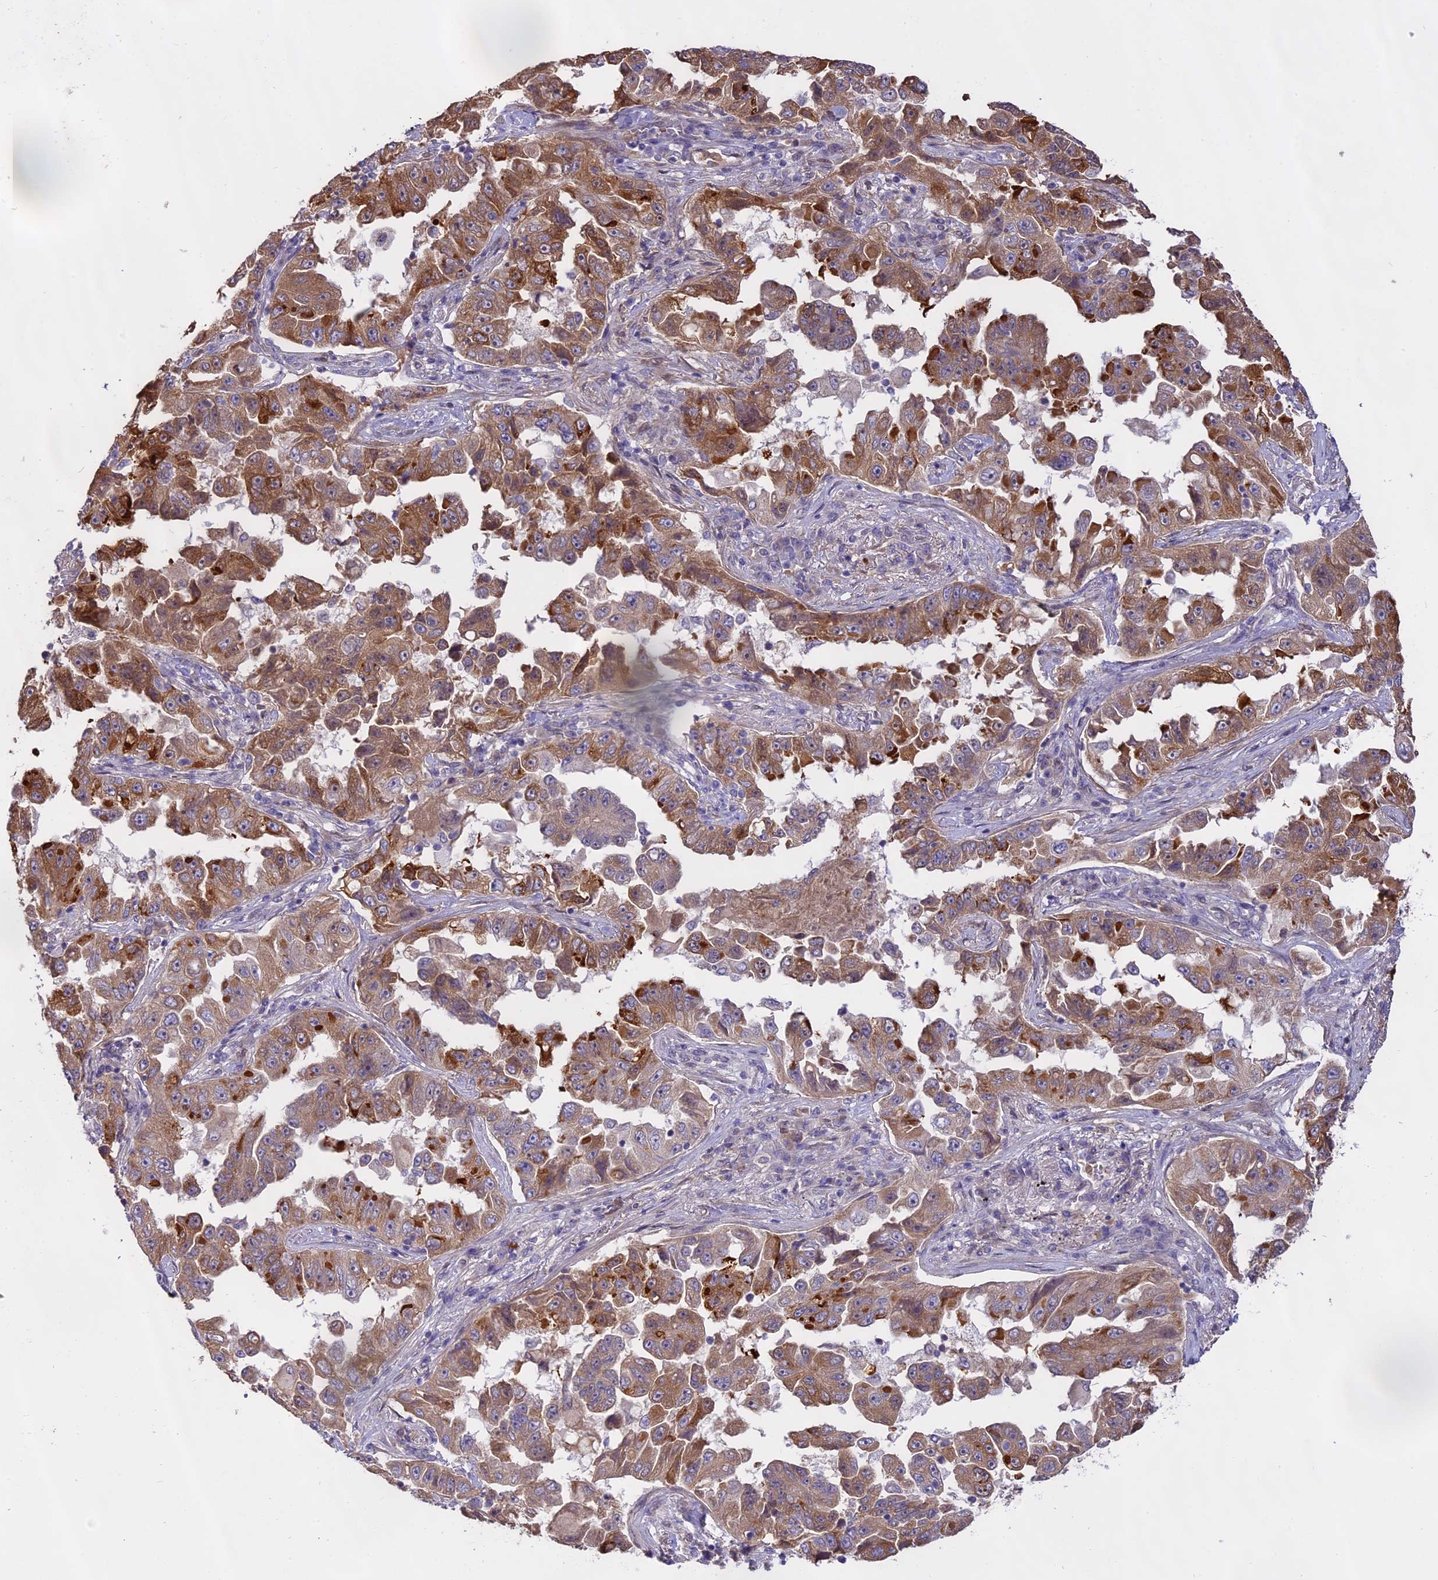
{"staining": {"intensity": "moderate", "quantity": ">75%", "location": "cytoplasmic/membranous"}, "tissue": "lung cancer", "cell_type": "Tumor cells", "image_type": "cancer", "snomed": [{"axis": "morphology", "description": "Adenocarcinoma, NOS"}, {"axis": "topography", "description": "Lung"}], "caption": "Moderate cytoplasmic/membranous expression is present in approximately >75% of tumor cells in lung cancer (adenocarcinoma). (brown staining indicates protein expression, while blue staining denotes nuclei).", "gene": "WFDC2", "patient": {"sex": "female", "age": 51}}